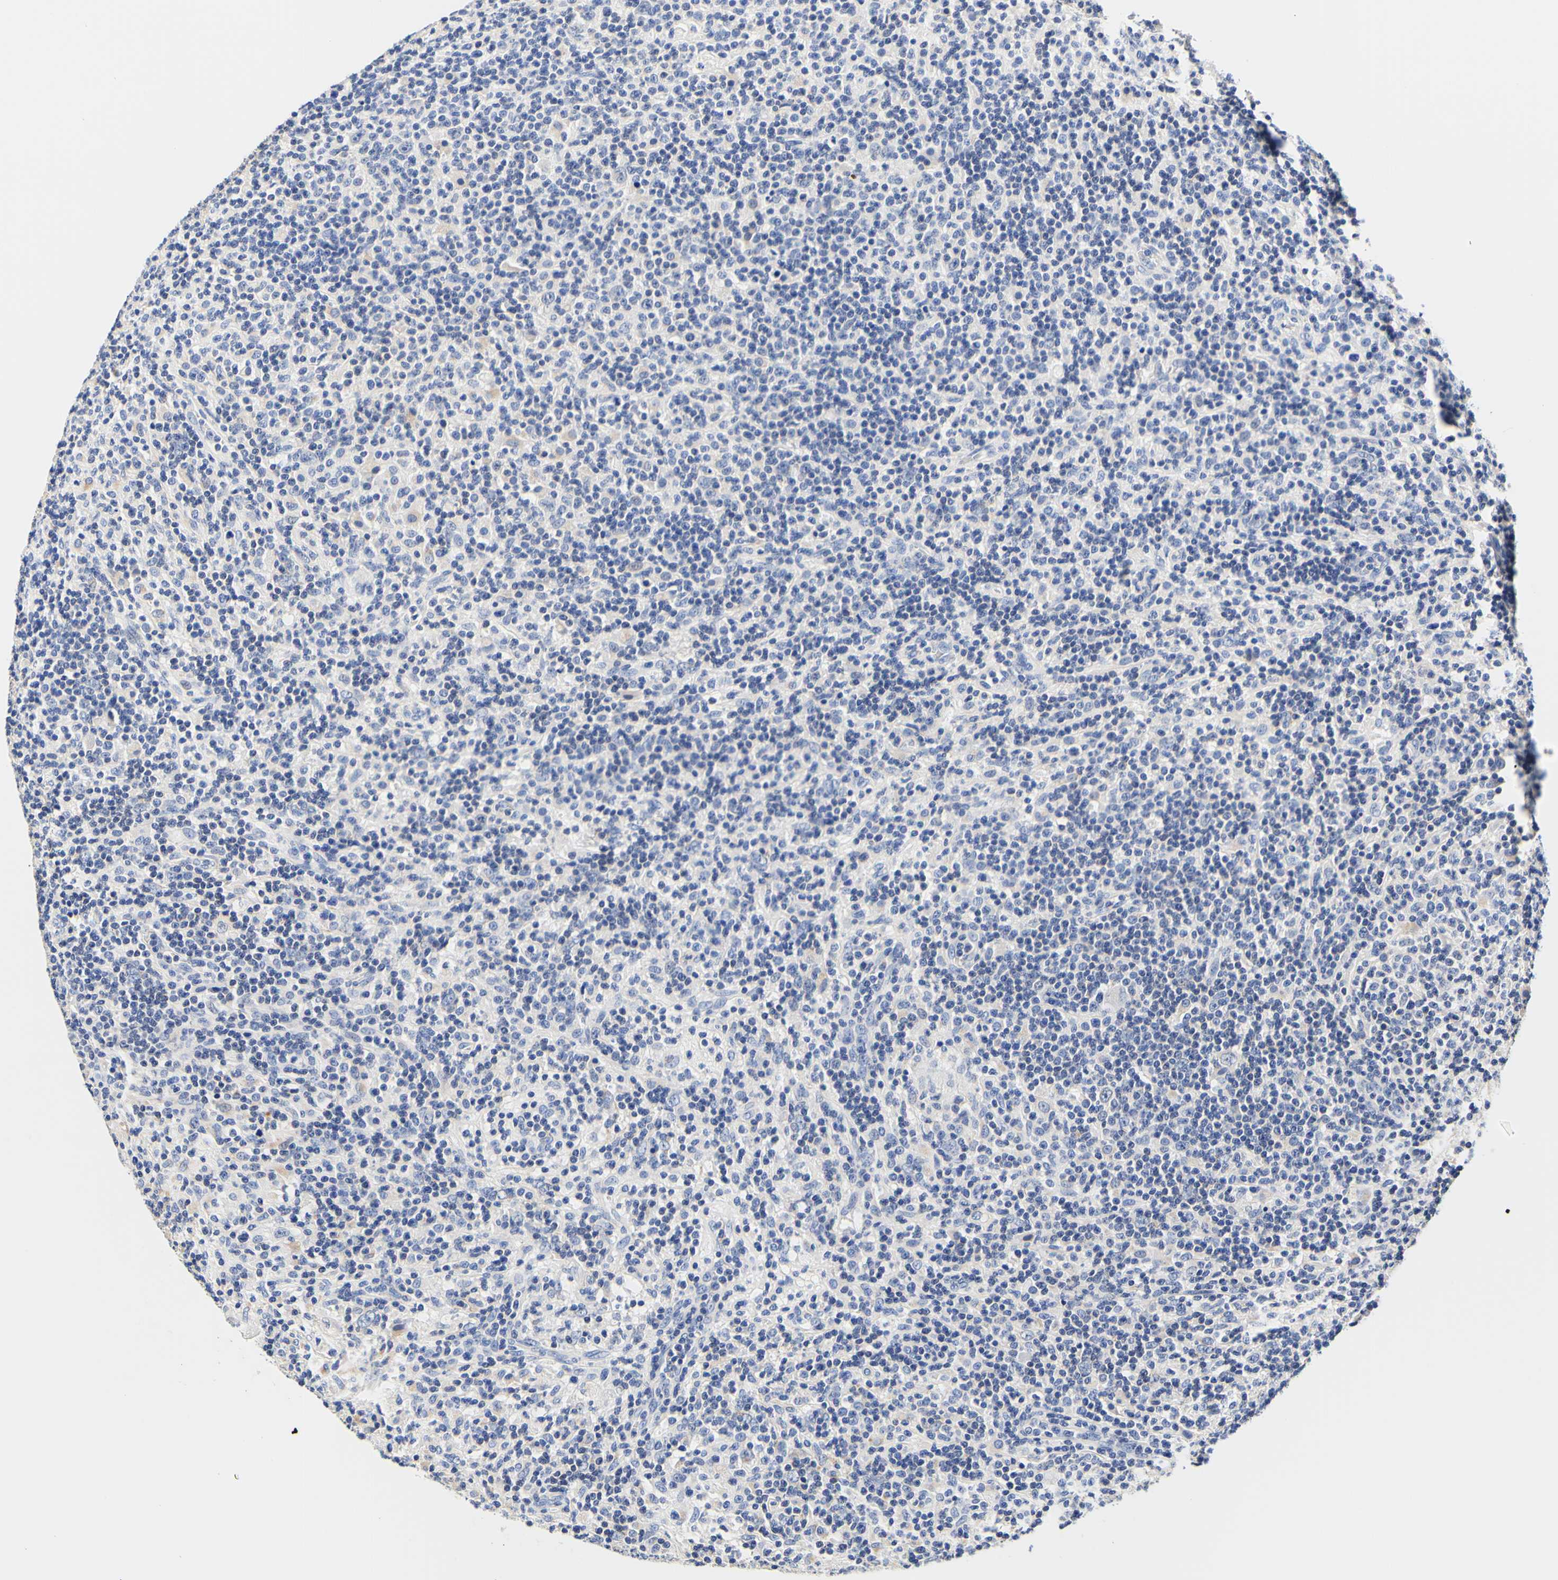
{"staining": {"intensity": "negative", "quantity": "none", "location": "none"}, "tissue": "lymphoma", "cell_type": "Tumor cells", "image_type": "cancer", "snomed": [{"axis": "morphology", "description": "Hodgkin's disease, NOS"}, {"axis": "topography", "description": "Lymph node"}], "caption": "The histopathology image shows no significant expression in tumor cells of Hodgkin's disease.", "gene": "CAMK4", "patient": {"sex": "male", "age": 70}}